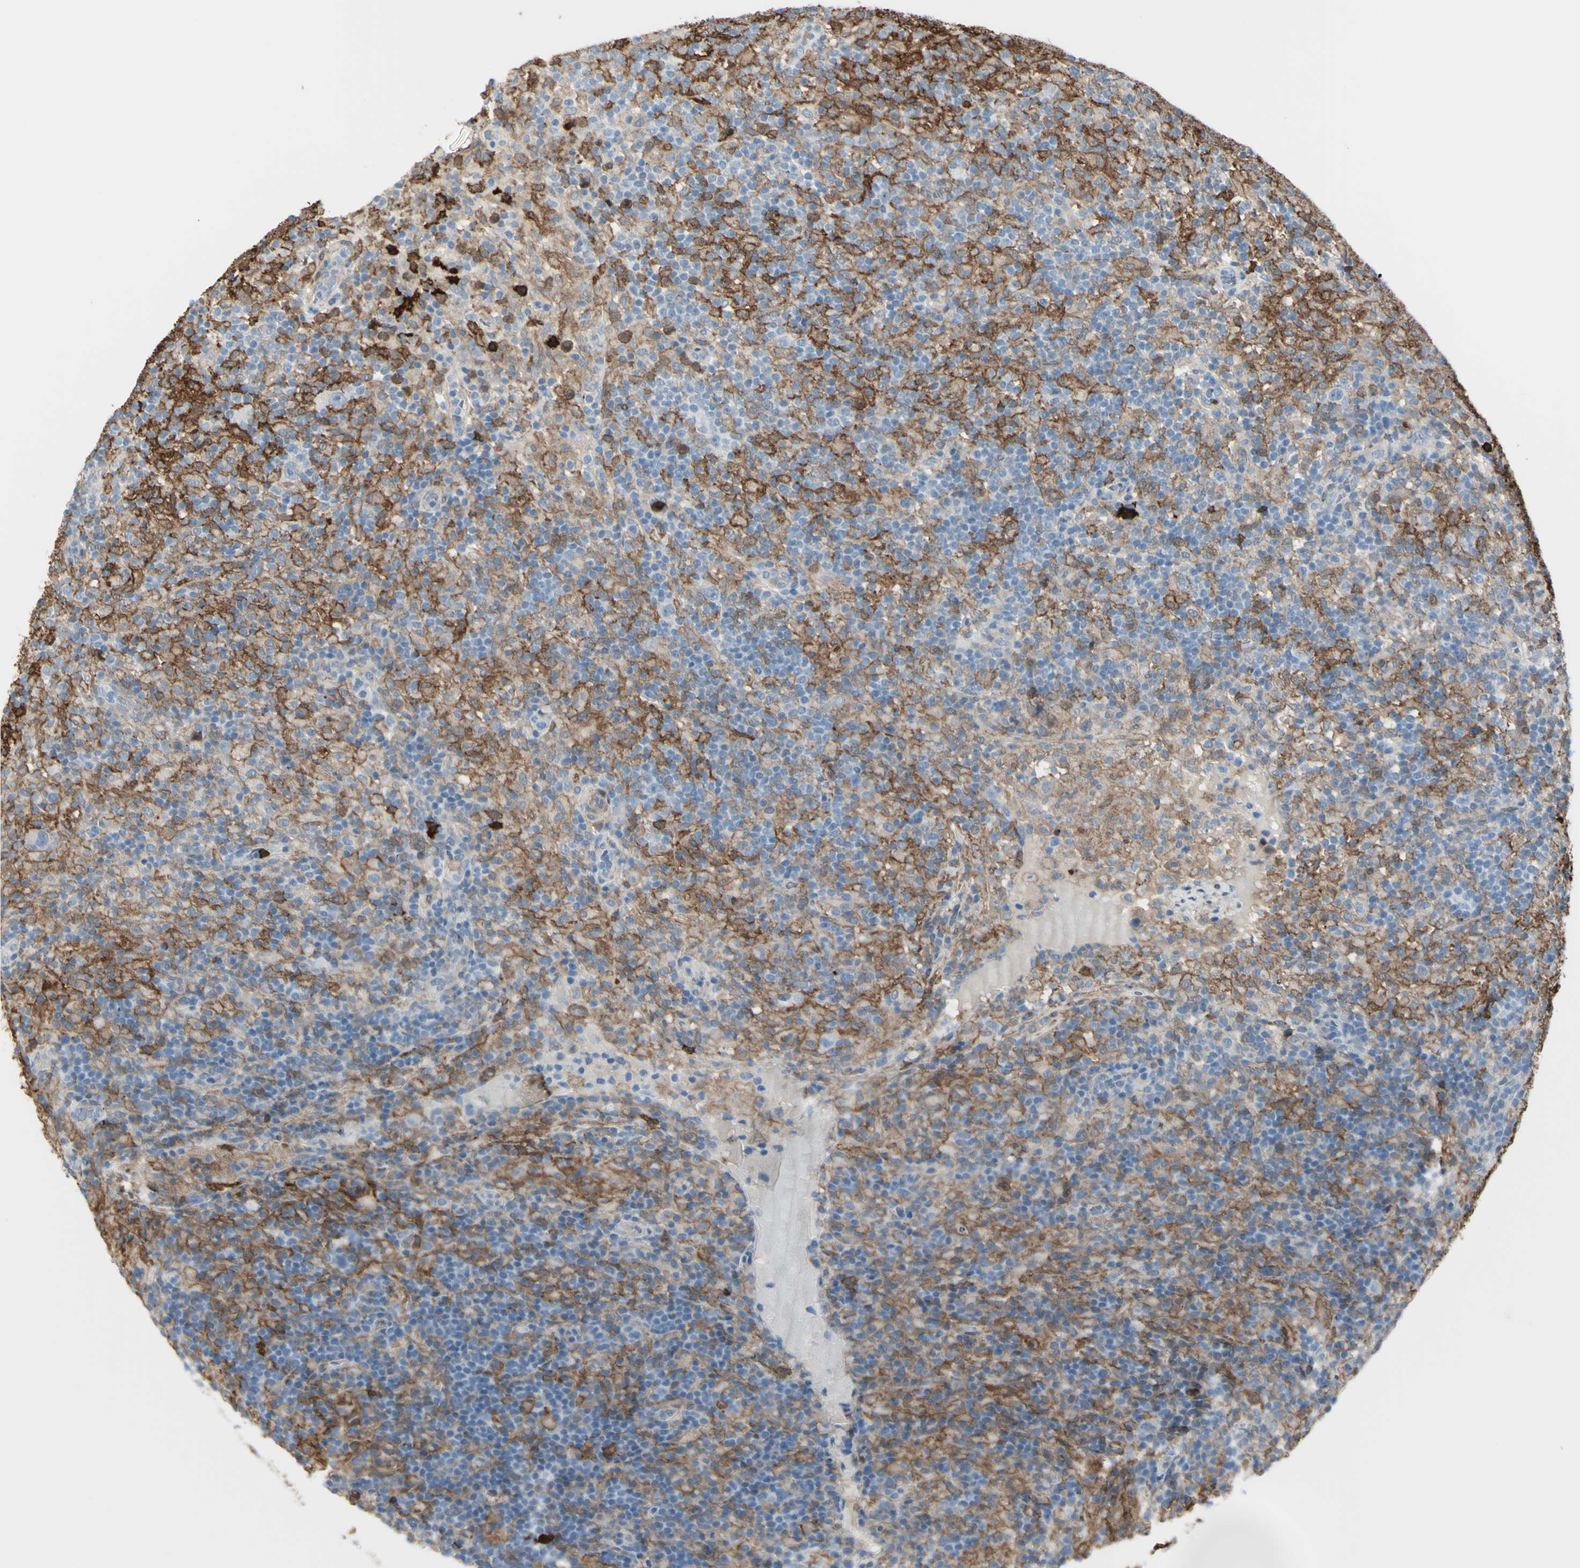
{"staining": {"intensity": "negative", "quantity": "none", "location": "none"}, "tissue": "lymphoma", "cell_type": "Tumor cells", "image_type": "cancer", "snomed": [{"axis": "morphology", "description": "Hodgkin's disease, NOS"}, {"axis": "topography", "description": "Lymph node"}], "caption": "The photomicrograph displays no staining of tumor cells in Hodgkin's disease.", "gene": "GSN", "patient": {"sex": "male", "age": 70}}